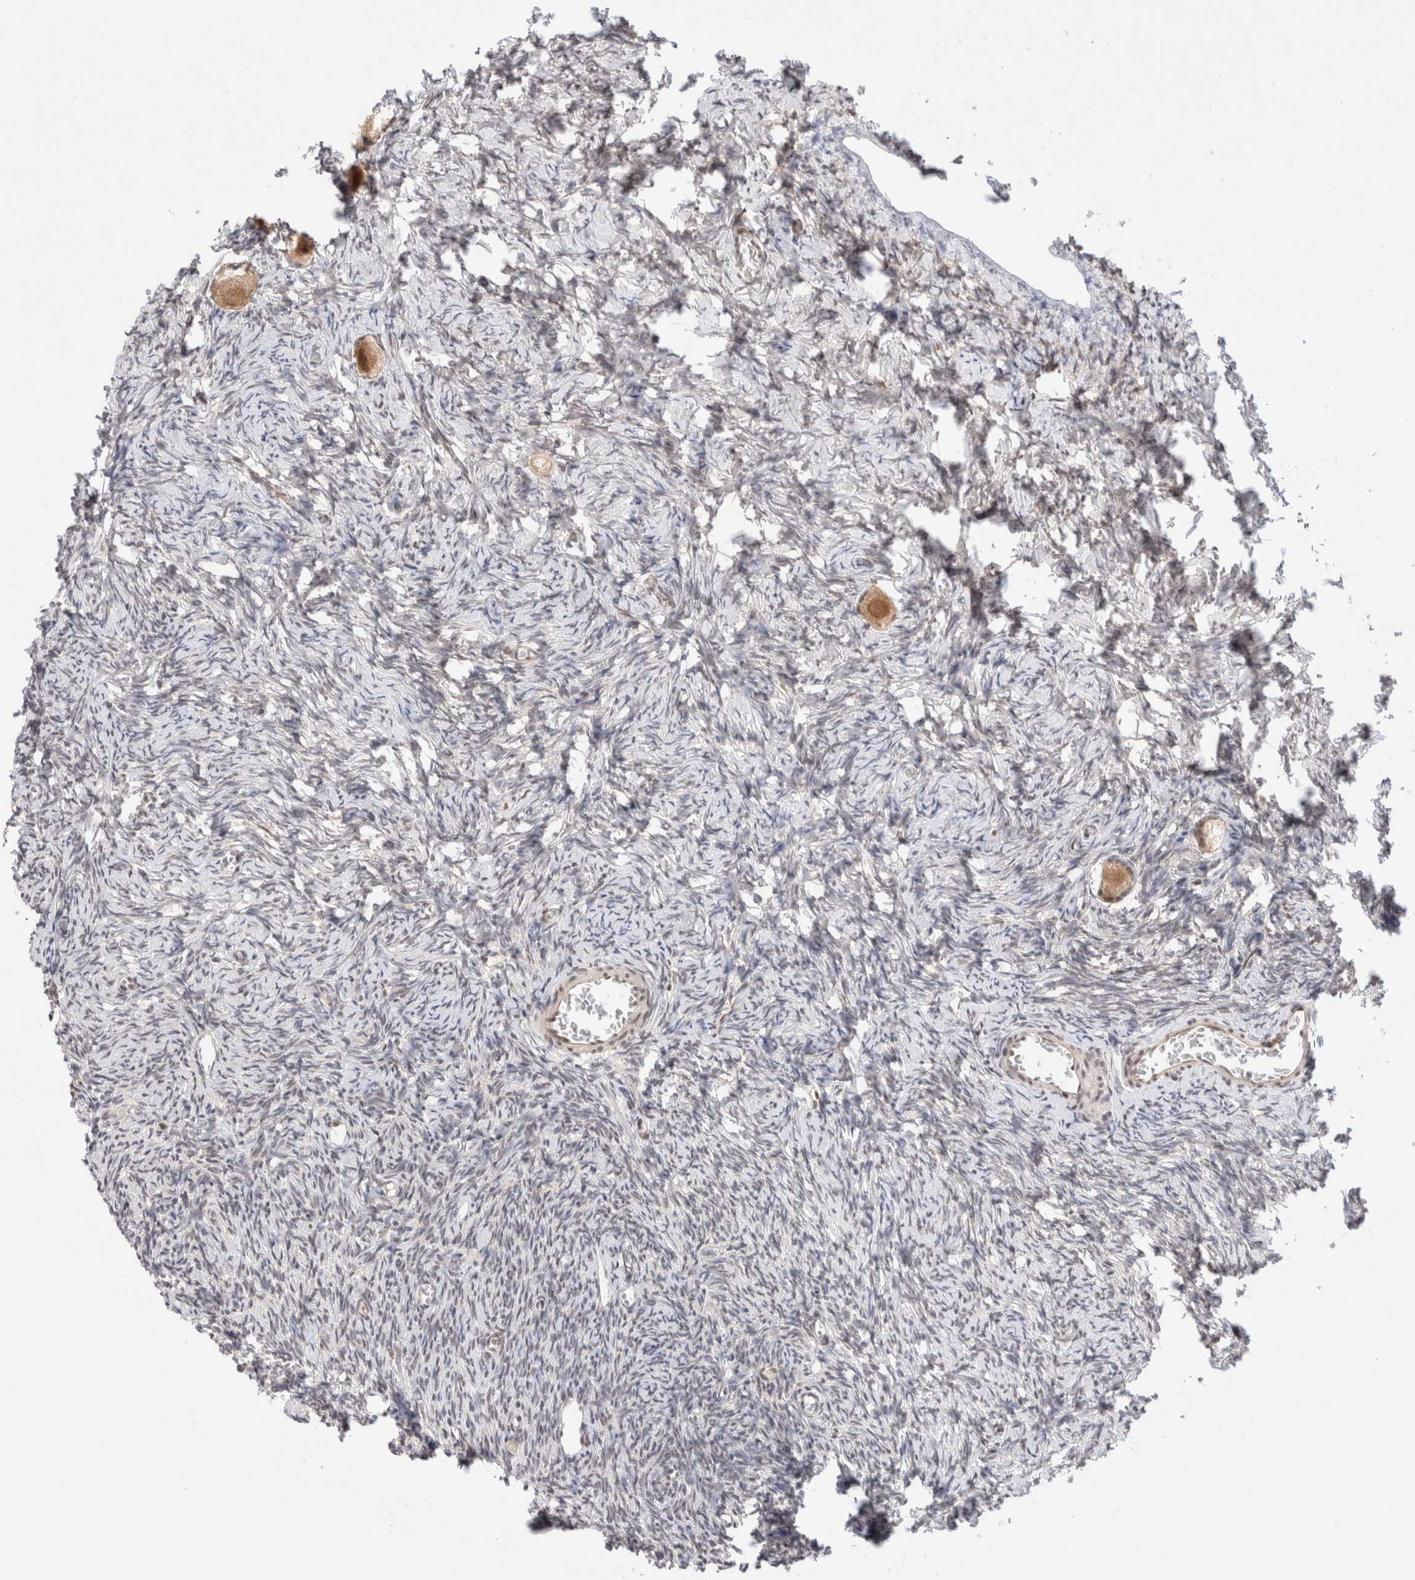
{"staining": {"intensity": "moderate", "quantity": ">75%", "location": "nuclear"}, "tissue": "ovary", "cell_type": "Follicle cells", "image_type": "normal", "snomed": [{"axis": "morphology", "description": "Normal tissue, NOS"}, {"axis": "topography", "description": "Ovary"}], "caption": "Ovary stained with immunohistochemistry (IHC) exhibits moderate nuclear staining in about >75% of follicle cells. Ihc stains the protein of interest in brown and the nuclei are stained blue.", "gene": "GATAD2A", "patient": {"sex": "female", "age": 27}}